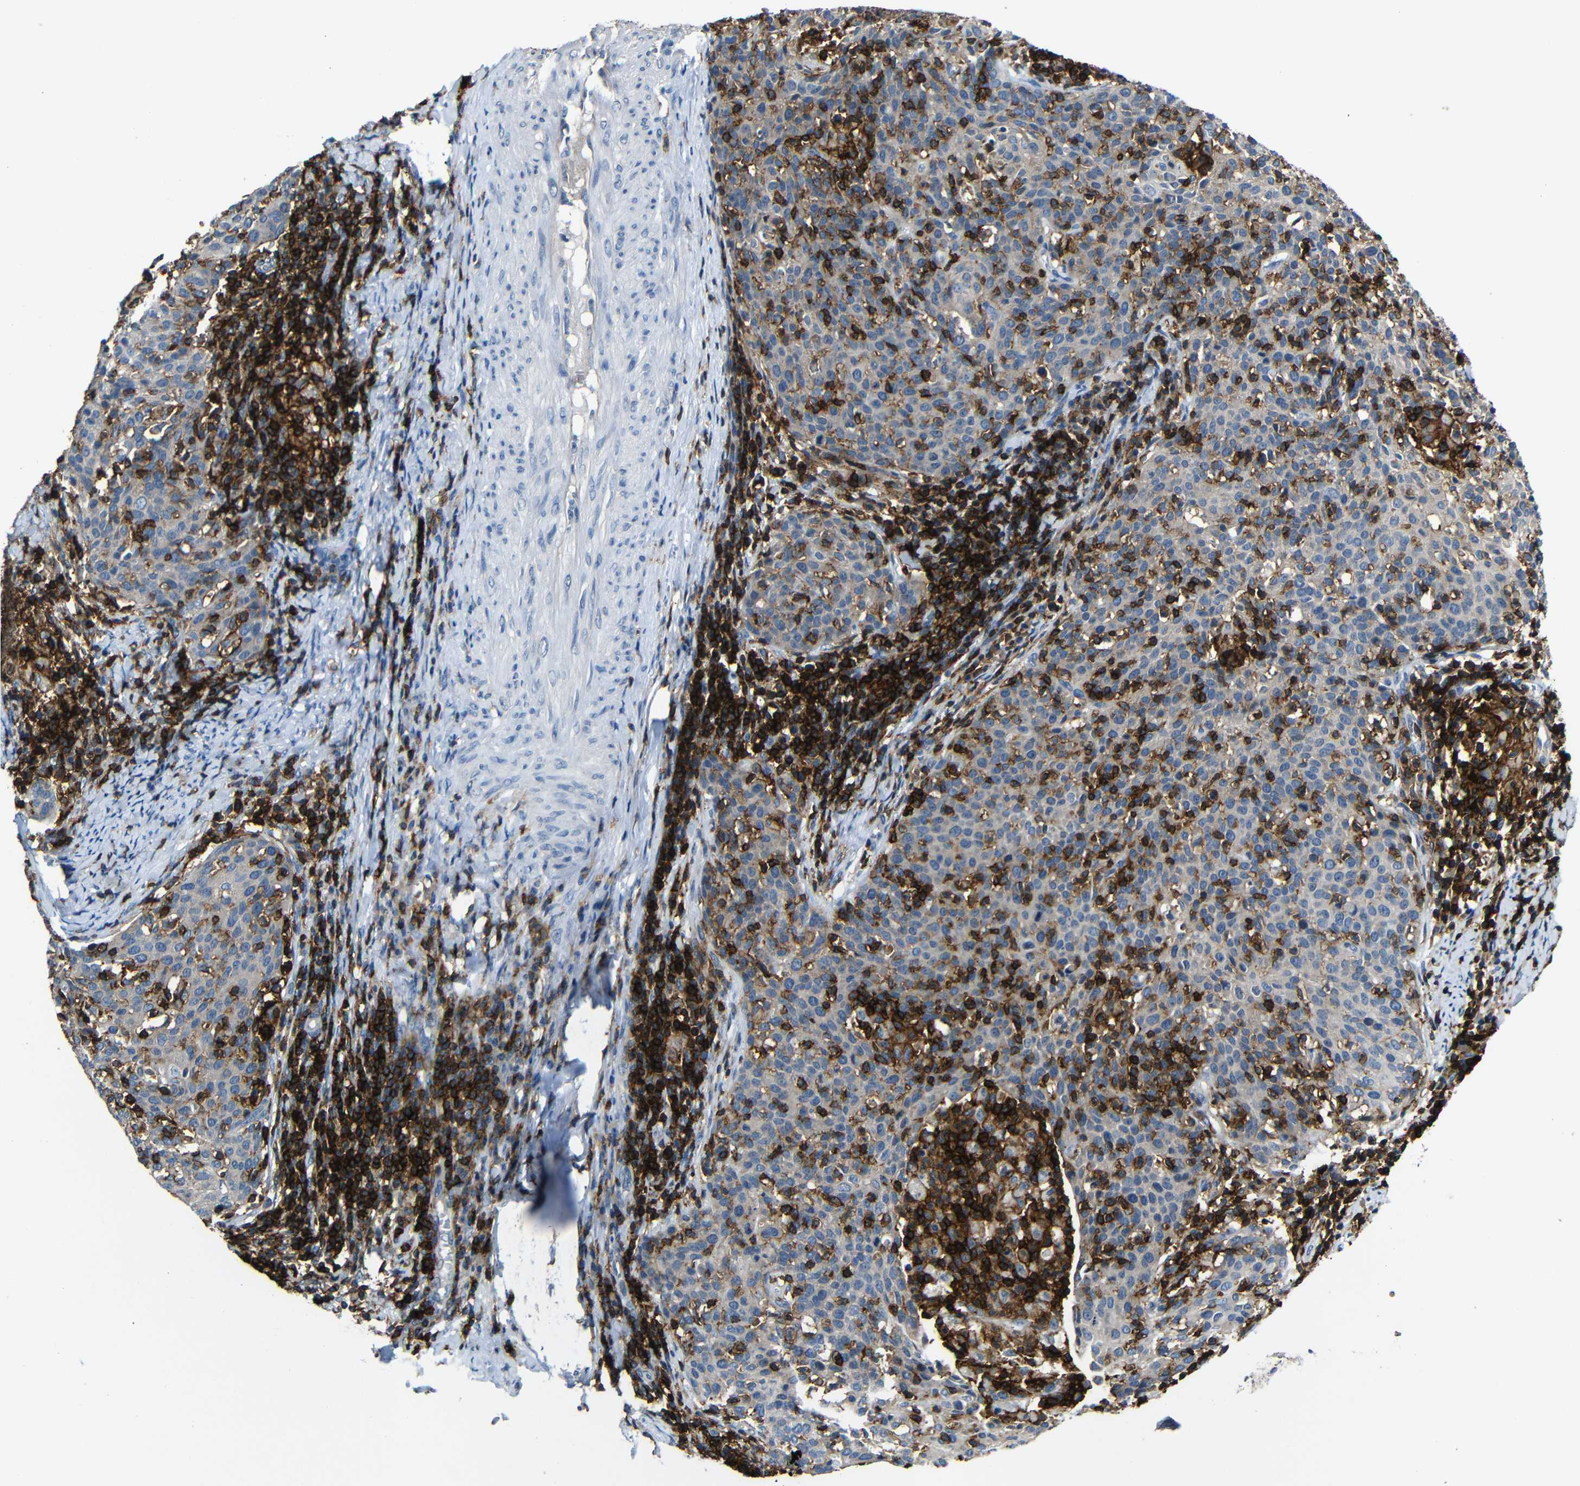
{"staining": {"intensity": "weak", "quantity": "25%-75%", "location": "cytoplasmic/membranous"}, "tissue": "cervical cancer", "cell_type": "Tumor cells", "image_type": "cancer", "snomed": [{"axis": "morphology", "description": "Squamous cell carcinoma, NOS"}, {"axis": "topography", "description": "Cervix"}], "caption": "High-power microscopy captured an IHC image of cervical cancer, revealing weak cytoplasmic/membranous expression in about 25%-75% of tumor cells. (IHC, brightfield microscopy, high magnification).", "gene": "P2RY12", "patient": {"sex": "female", "age": 38}}